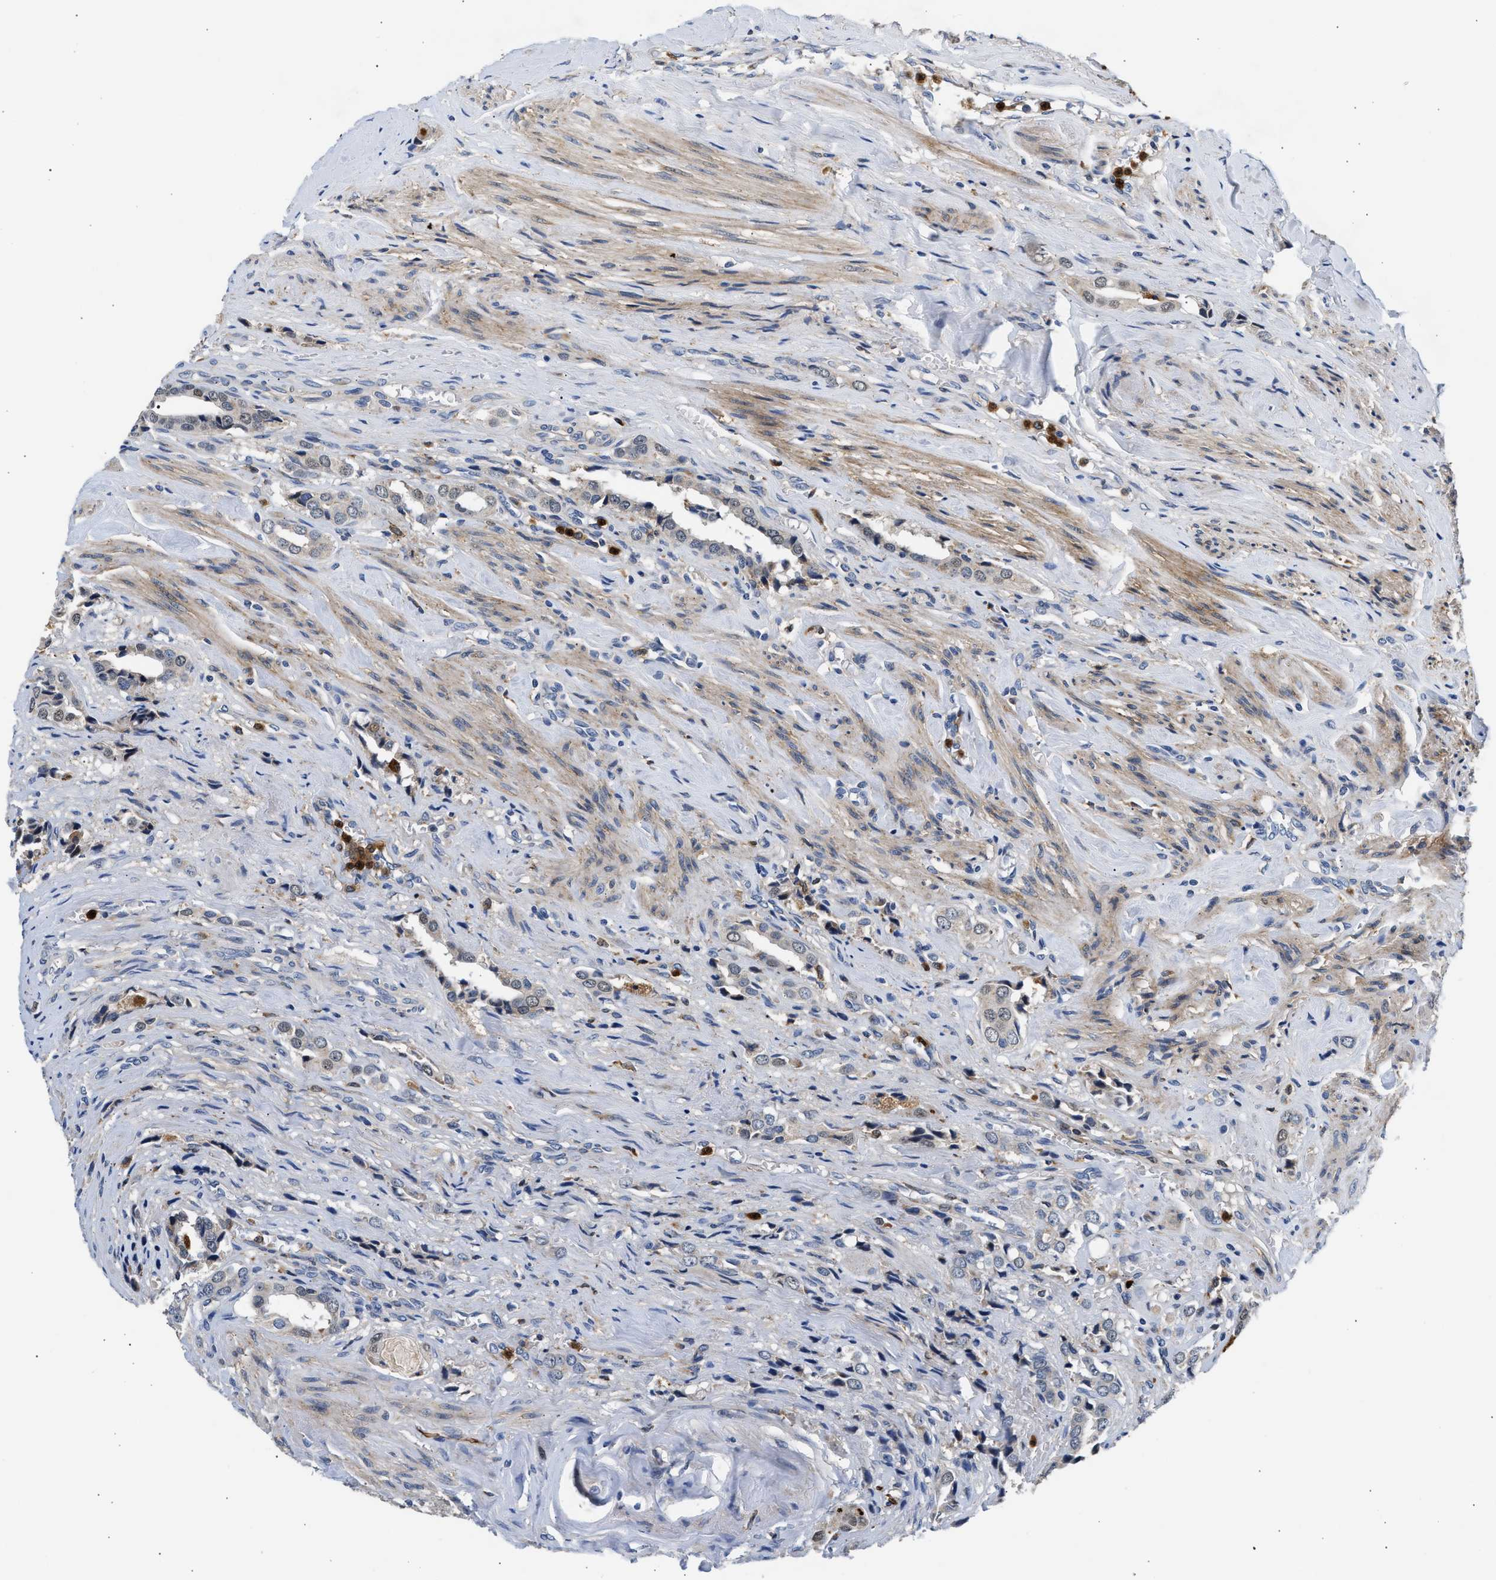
{"staining": {"intensity": "weak", "quantity": "<25%", "location": "nuclear"}, "tissue": "prostate cancer", "cell_type": "Tumor cells", "image_type": "cancer", "snomed": [{"axis": "morphology", "description": "Adenocarcinoma, High grade"}, {"axis": "topography", "description": "Prostate"}], "caption": "This is an IHC image of human prostate cancer. There is no expression in tumor cells.", "gene": "RAB31", "patient": {"sex": "male", "age": 52}}